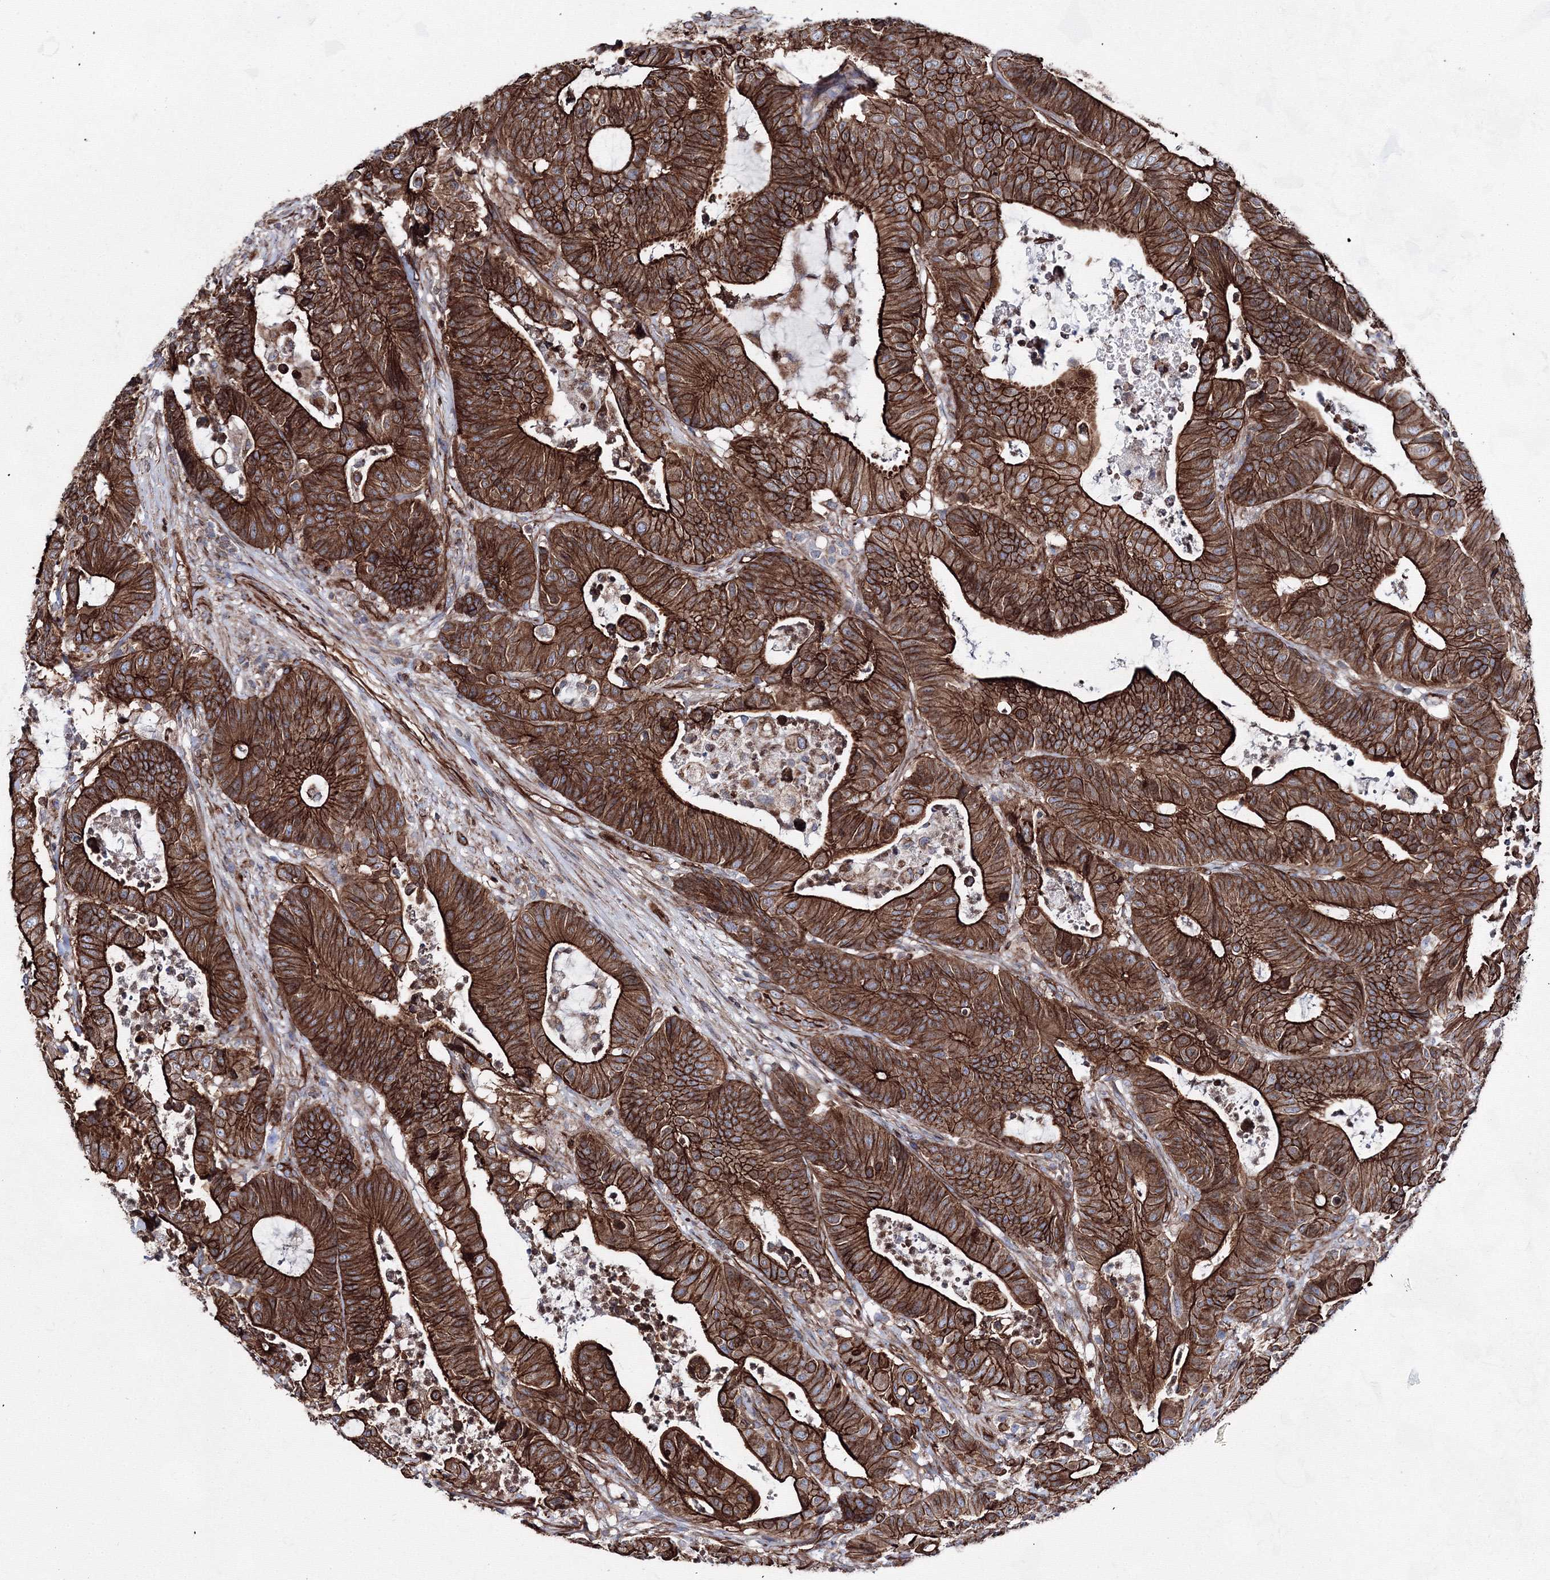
{"staining": {"intensity": "strong", "quantity": ">75%", "location": "cytoplasmic/membranous"}, "tissue": "colorectal cancer", "cell_type": "Tumor cells", "image_type": "cancer", "snomed": [{"axis": "morphology", "description": "Adenocarcinoma, NOS"}, {"axis": "topography", "description": "Colon"}], "caption": "Protein expression analysis of human colorectal adenocarcinoma reveals strong cytoplasmic/membranous positivity in approximately >75% of tumor cells.", "gene": "ANKRD37", "patient": {"sex": "female", "age": 84}}